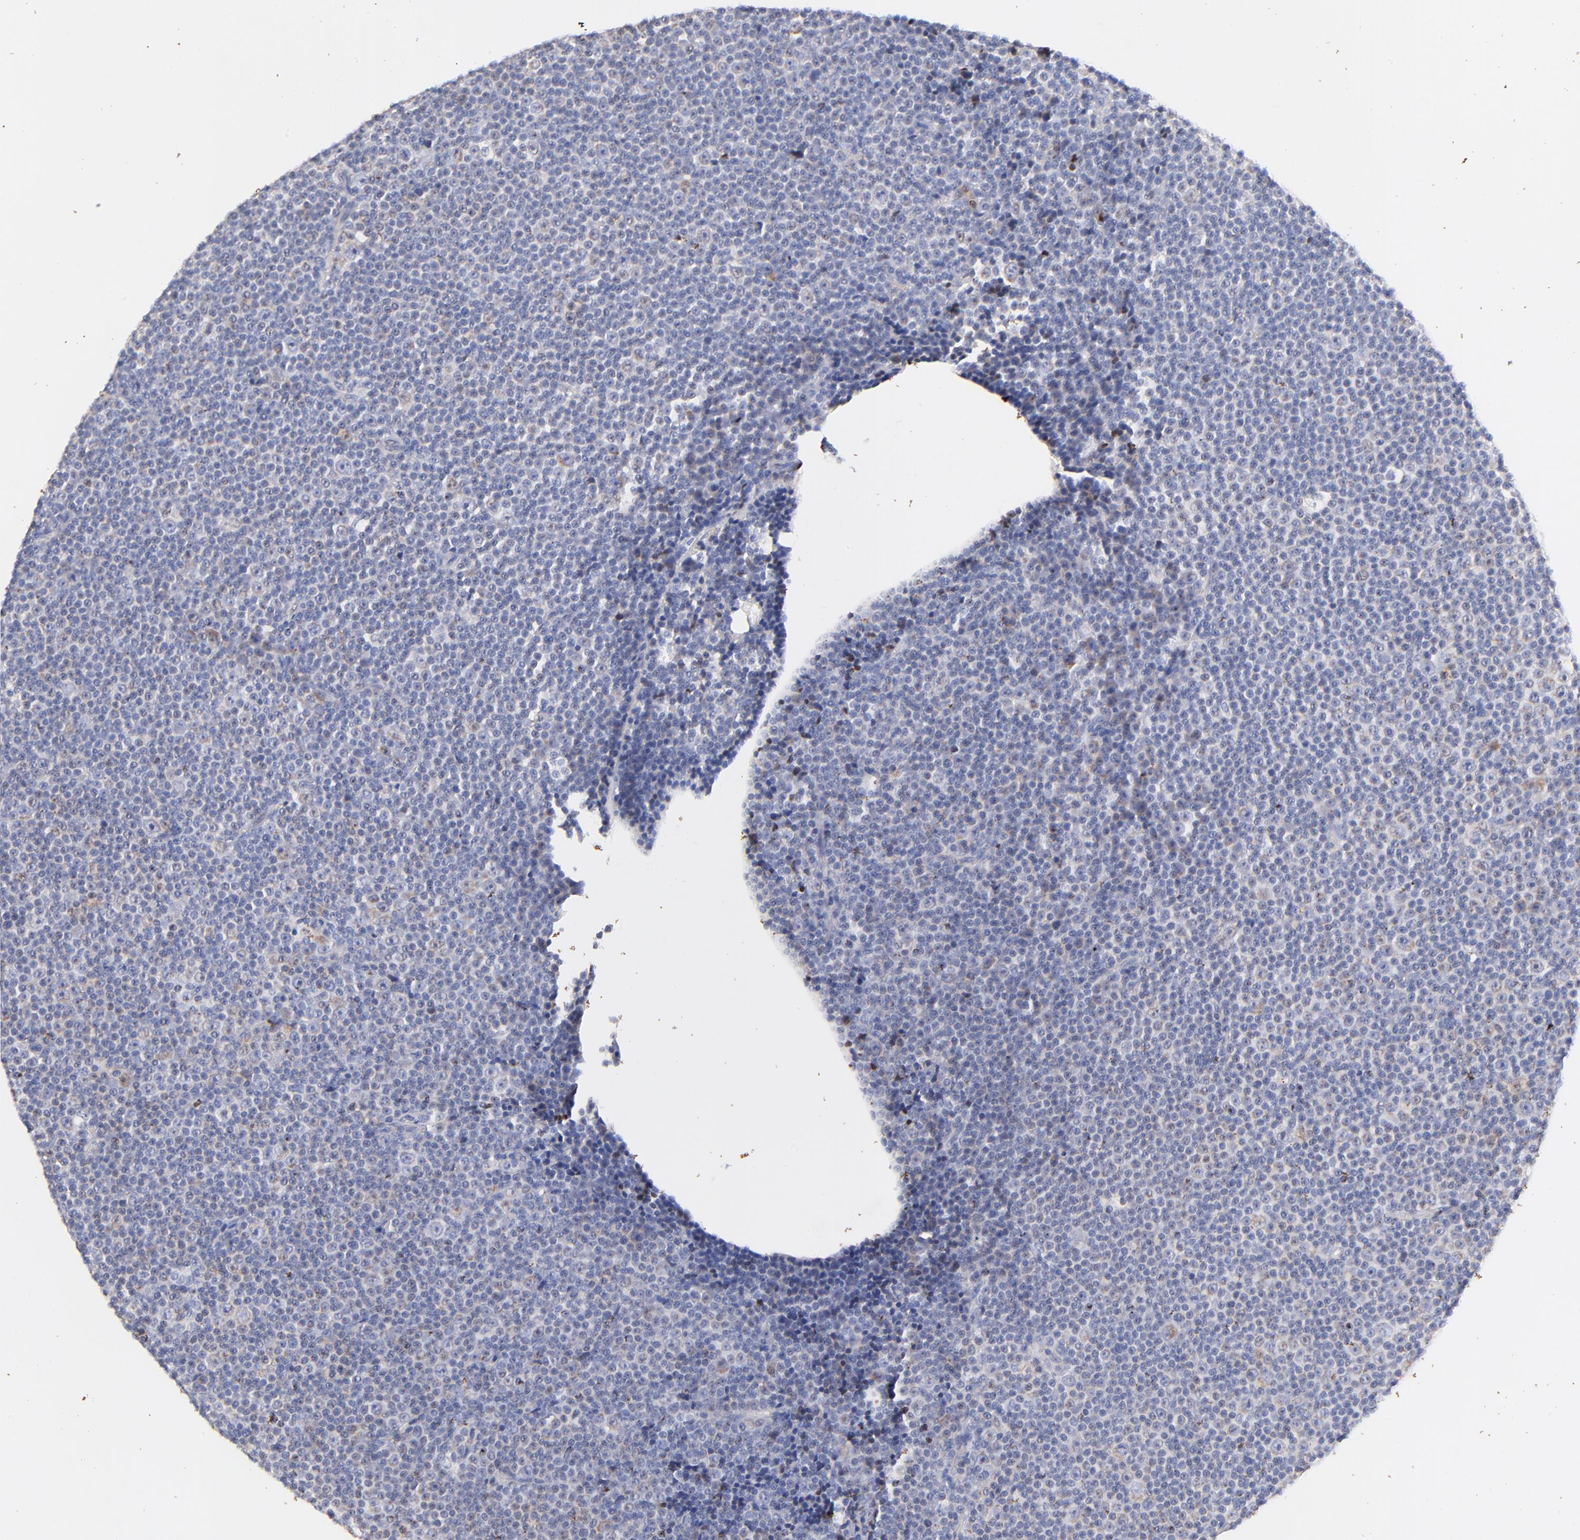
{"staining": {"intensity": "weak", "quantity": "<25%", "location": "cytoplasmic/membranous"}, "tissue": "lymphoma", "cell_type": "Tumor cells", "image_type": "cancer", "snomed": [{"axis": "morphology", "description": "Malignant lymphoma, non-Hodgkin's type, Low grade"}, {"axis": "topography", "description": "Lymph node"}], "caption": "DAB (3,3'-diaminobenzidine) immunohistochemical staining of human malignant lymphoma, non-Hodgkin's type (low-grade) shows no significant positivity in tumor cells.", "gene": "IGLV7-43", "patient": {"sex": "female", "age": 67}}